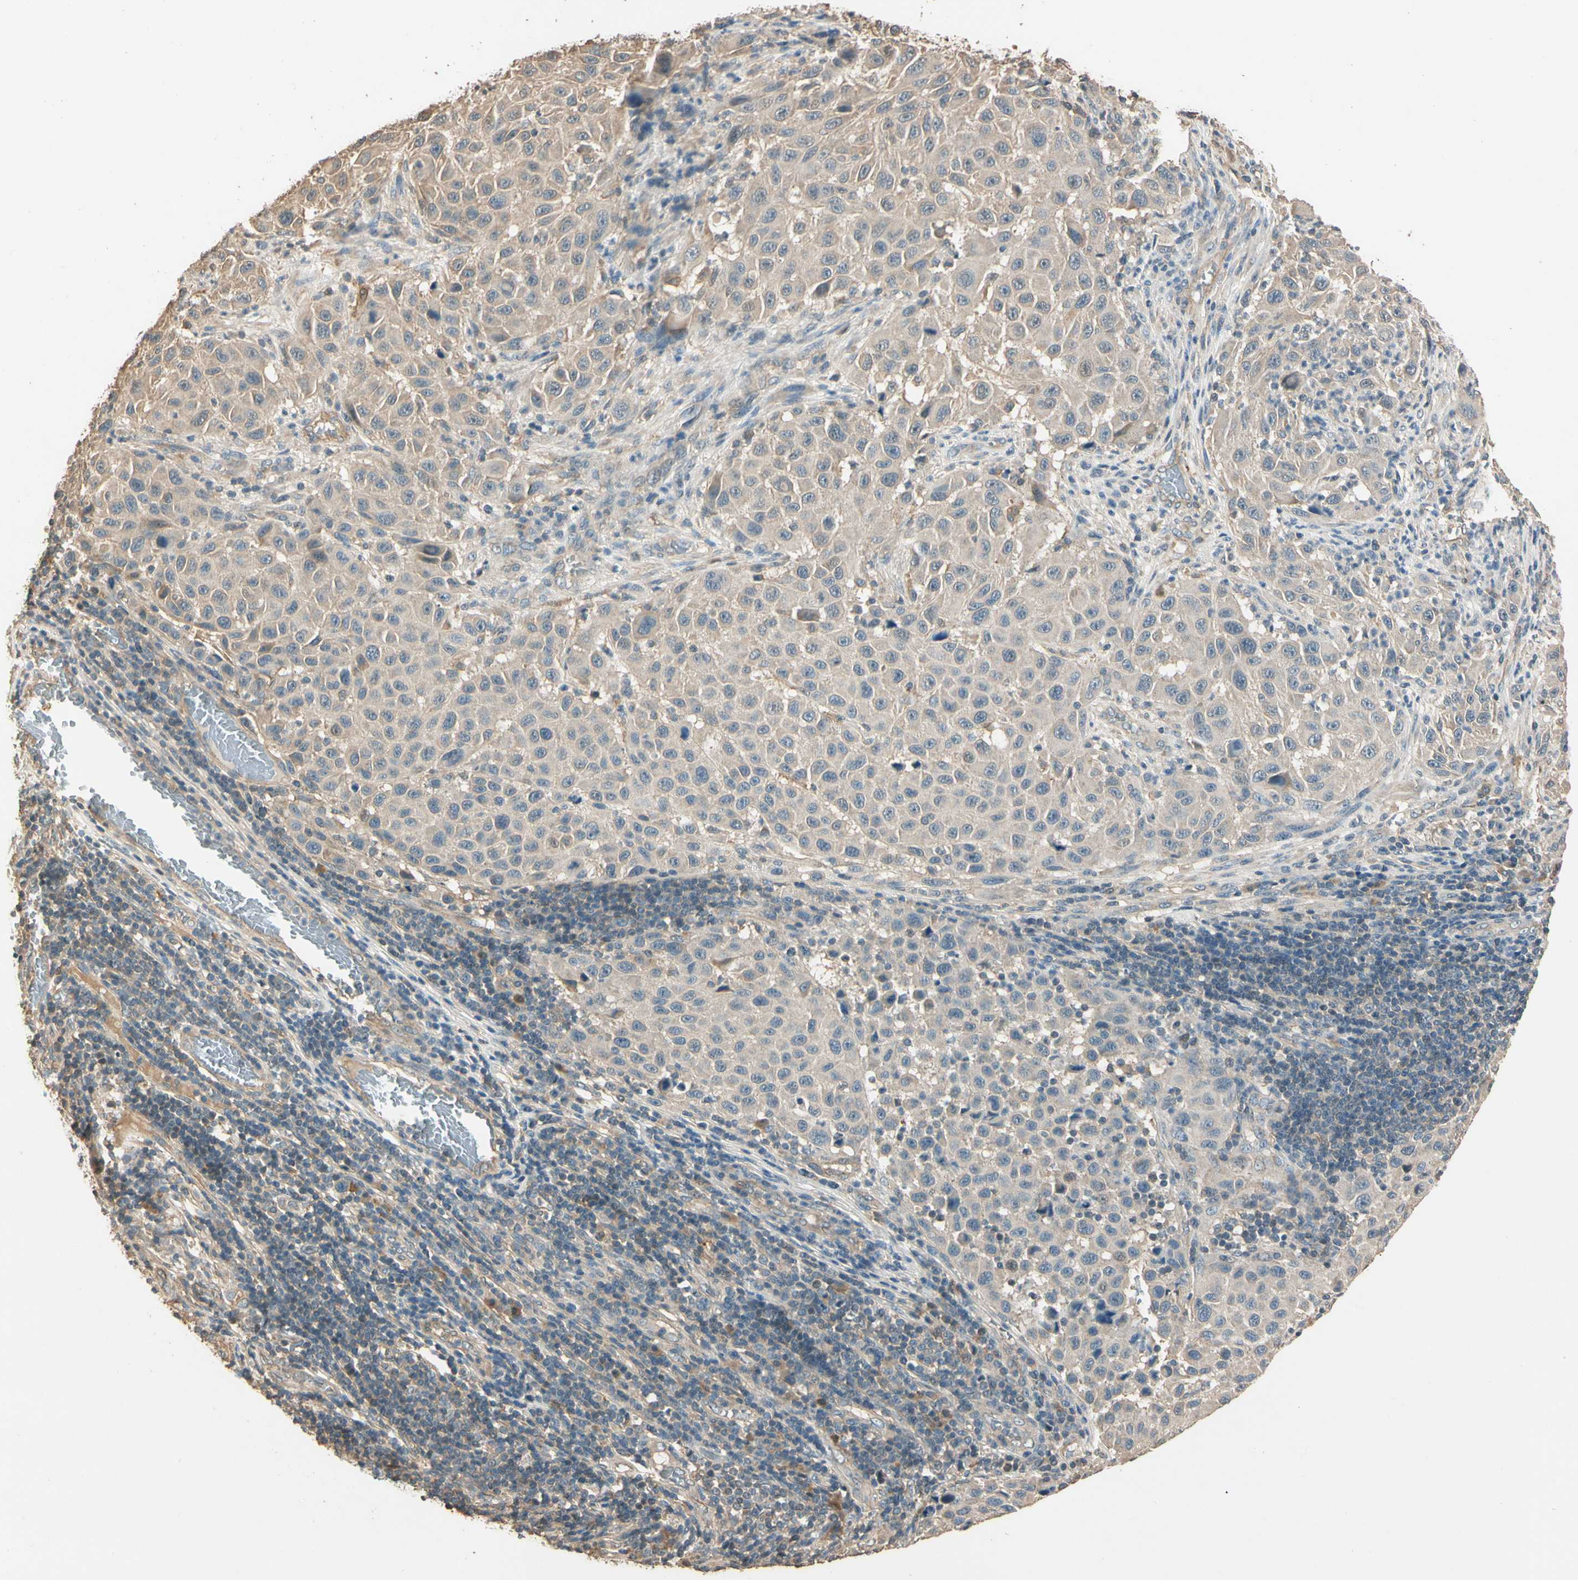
{"staining": {"intensity": "weak", "quantity": "25%-75%", "location": "cytoplasmic/membranous"}, "tissue": "melanoma", "cell_type": "Tumor cells", "image_type": "cancer", "snomed": [{"axis": "morphology", "description": "Malignant melanoma, Metastatic site"}, {"axis": "topography", "description": "Lymph node"}], "caption": "A photomicrograph showing weak cytoplasmic/membranous staining in about 25%-75% of tumor cells in malignant melanoma (metastatic site), as visualized by brown immunohistochemical staining.", "gene": "CDH6", "patient": {"sex": "male", "age": 61}}